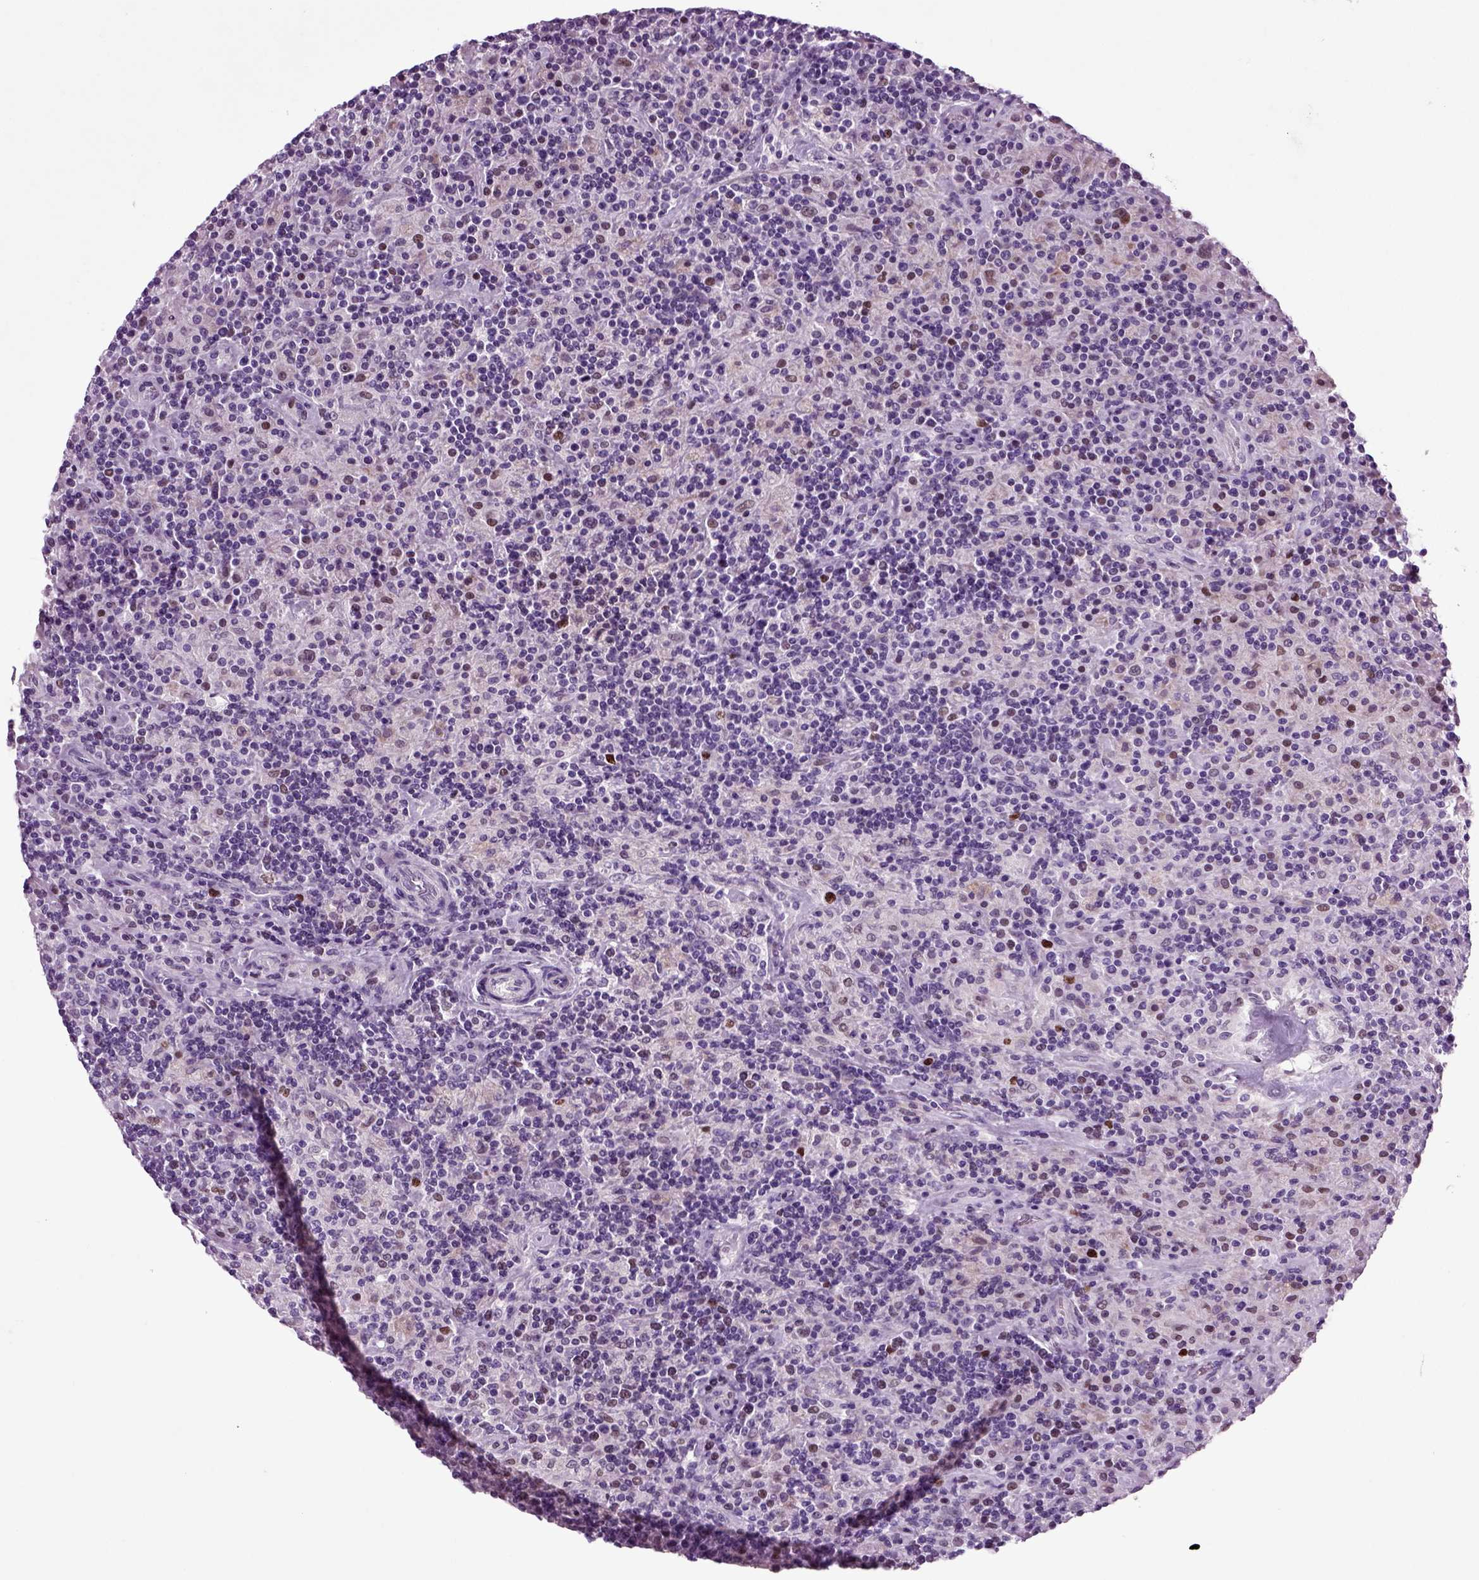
{"staining": {"intensity": "moderate", "quantity": "25%-75%", "location": "nuclear"}, "tissue": "lymphoma", "cell_type": "Tumor cells", "image_type": "cancer", "snomed": [{"axis": "morphology", "description": "Hodgkin's disease, NOS"}, {"axis": "topography", "description": "Lymph node"}], "caption": "This is a histology image of immunohistochemistry (IHC) staining of lymphoma, which shows moderate staining in the nuclear of tumor cells.", "gene": "ARID3A", "patient": {"sex": "male", "age": 70}}